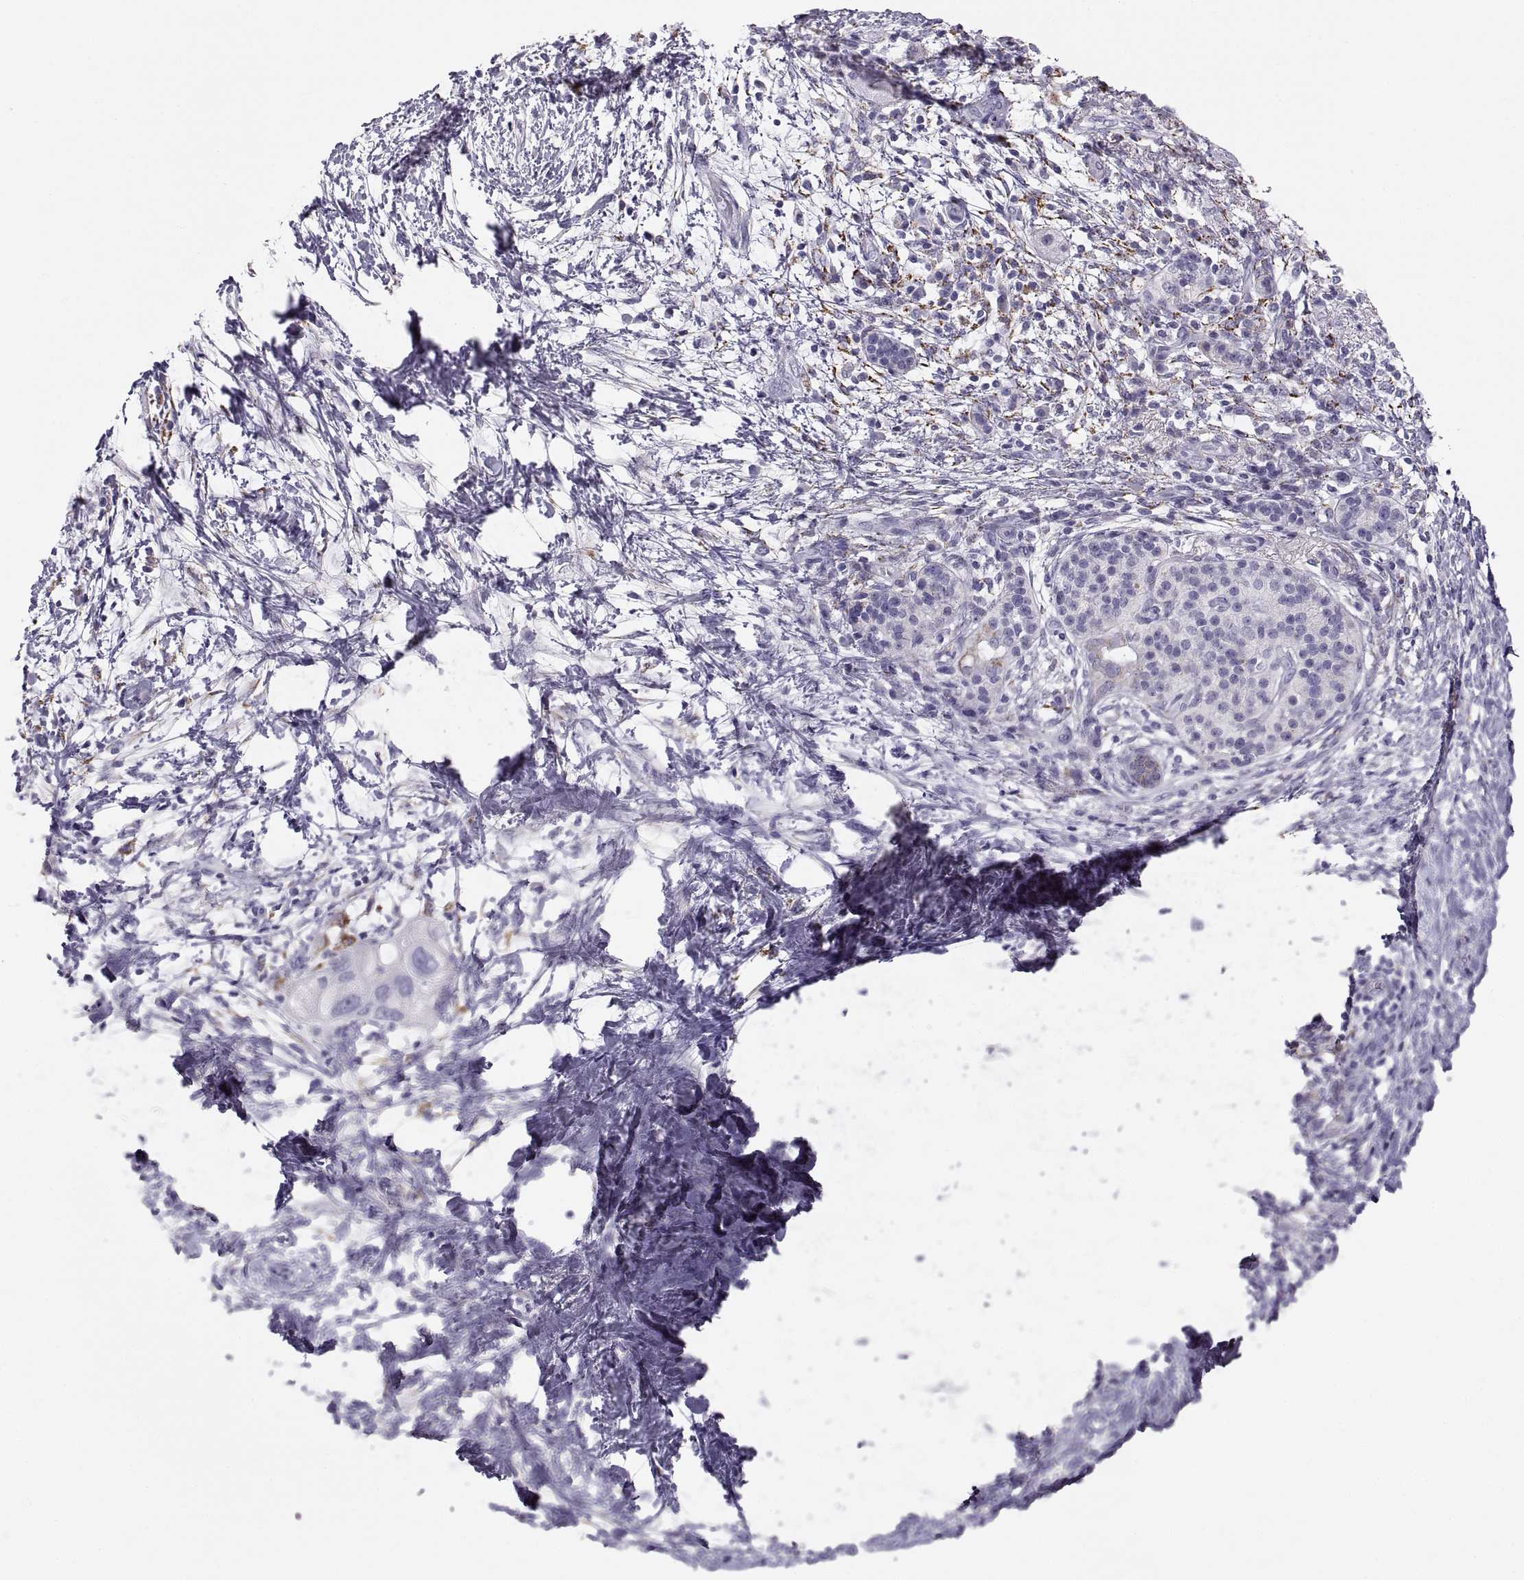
{"staining": {"intensity": "negative", "quantity": "none", "location": "none"}, "tissue": "pancreatic cancer", "cell_type": "Tumor cells", "image_type": "cancer", "snomed": [{"axis": "morphology", "description": "Adenocarcinoma, NOS"}, {"axis": "topography", "description": "Pancreas"}], "caption": "Tumor cells are negative for protein expression in human adenocarcinoma (pancreatic). (Immunohistochemistry (ihc), brightfield microscopy, high magnification).", "gene": "COL9A3", "patient": {"sex": "female", "age": 72}}